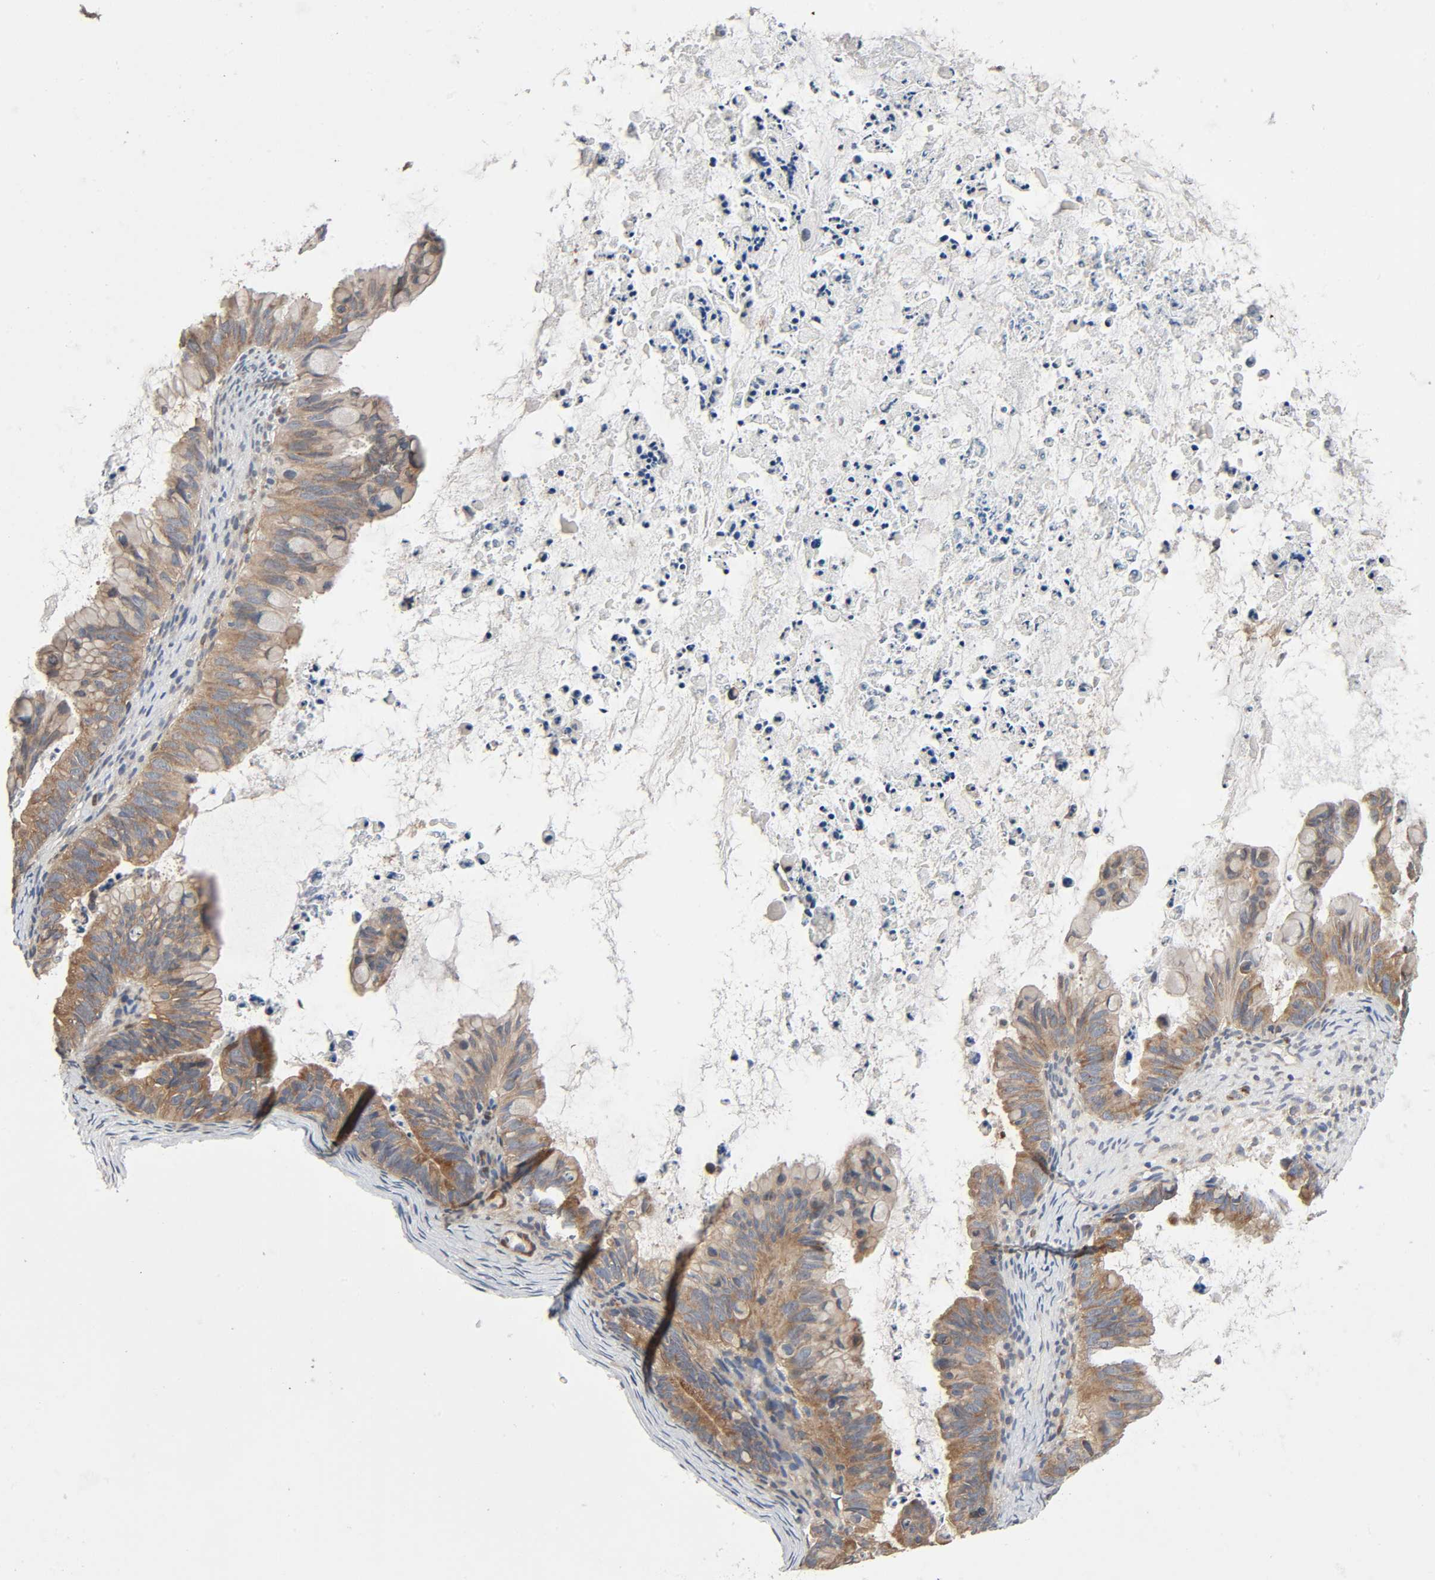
{"staining": {"intensity": "moderate", "quantity": "25%-75%", "location": "cytoplasmic/membranous"}, "tissue": "ovarian cancer", "cell_type": "Tumor cells", "image_type": "cancer", "snomed": [{"axis": "morphology", "description": "Cystadenocarcinoma, mucinous, NOS"}, {"axis": "topography", "description": "Ovary"}], "caption": "Immunohistochemical staining of human ovarian mucinous cystadenocarcinoma shows moderate cytoplasmic/membranous protein staining in approximately 25%-75% of tumor cells.", "gene": "PTK2", "patient": {"sex": "female", "age": 36}}